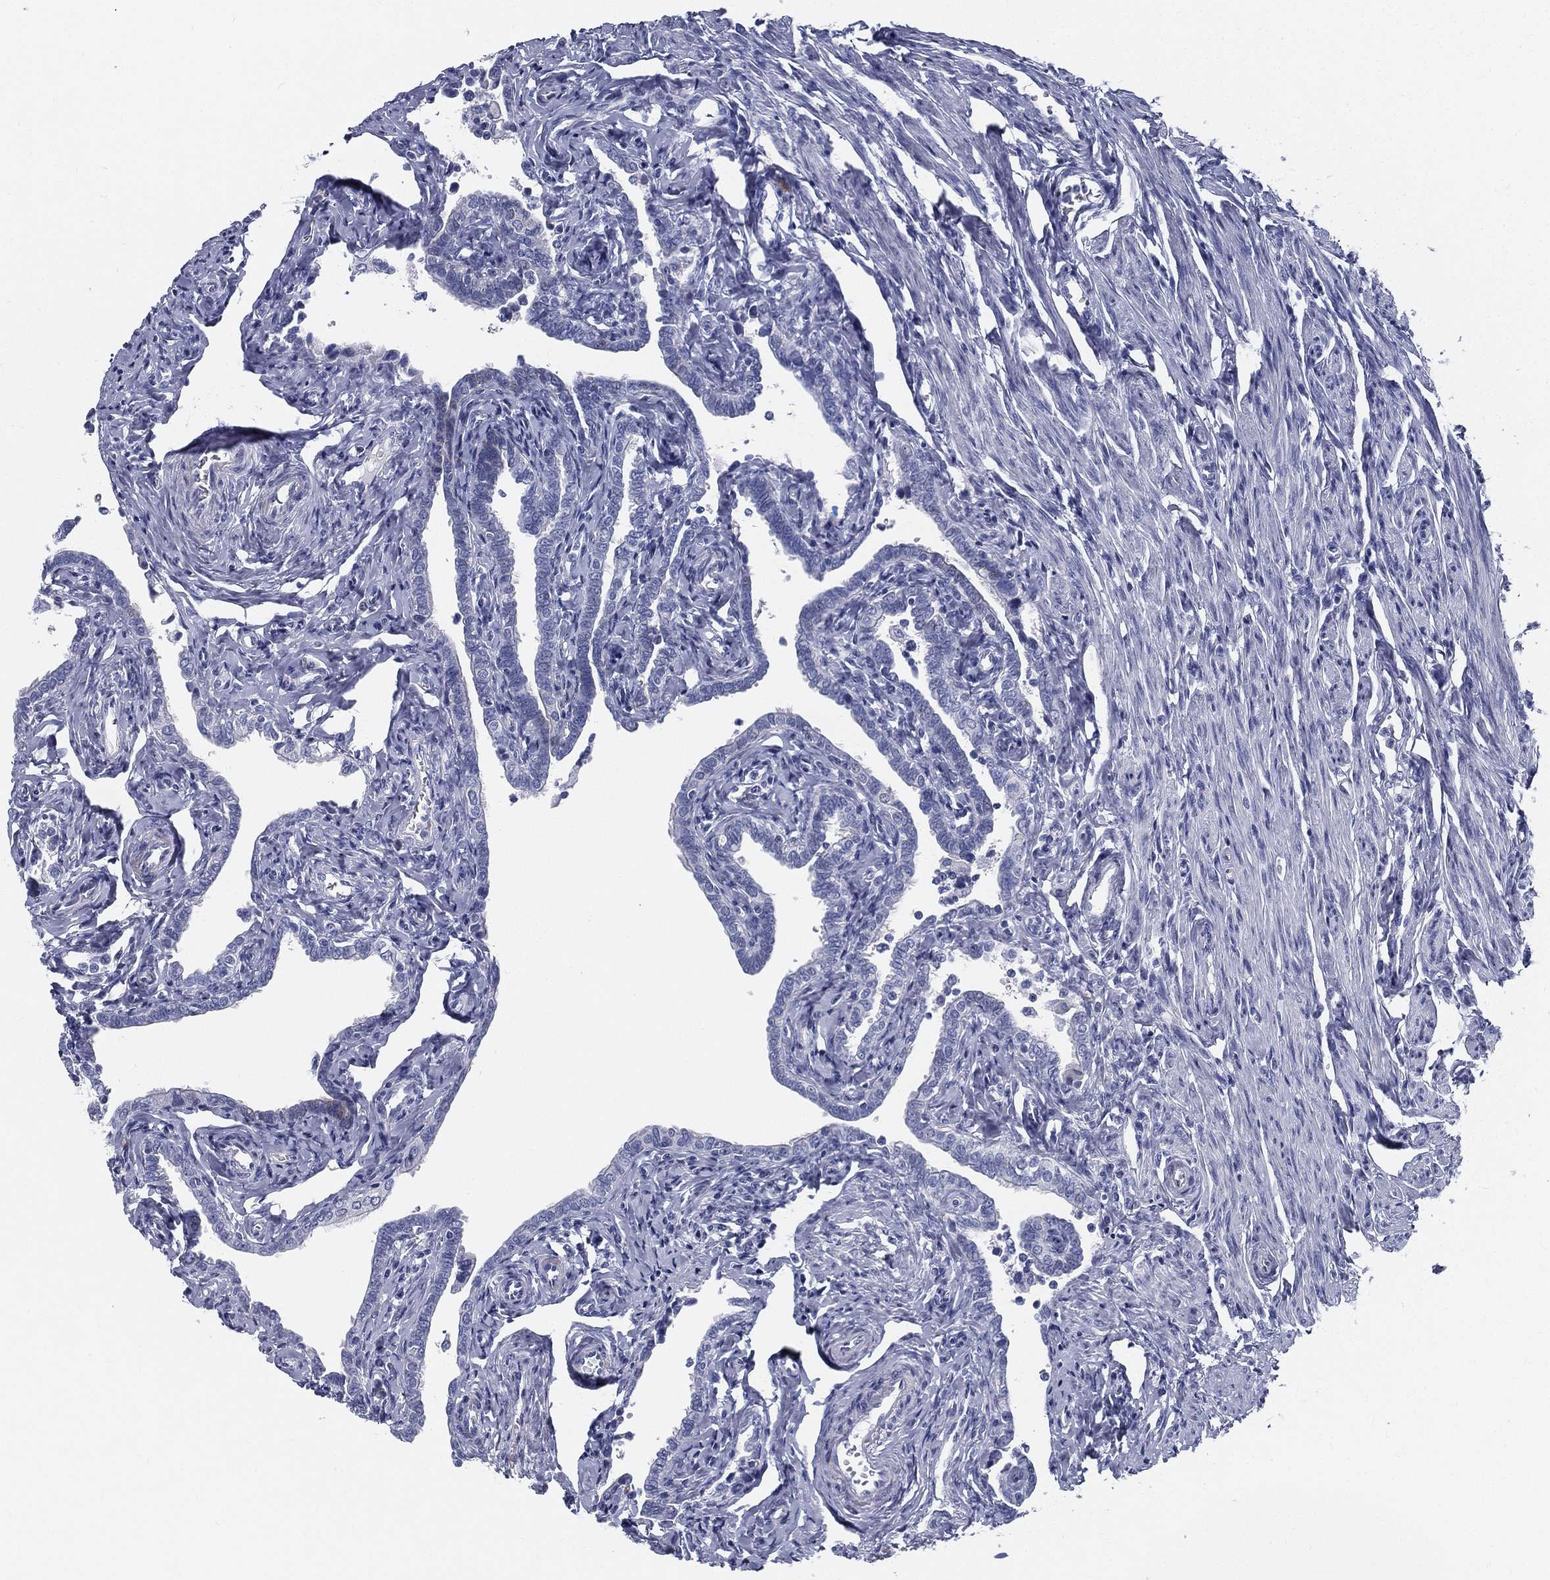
{"staining": {"intensity": "negative", "quantity": "none", "location": "none"}, "tissue": "fallopian tube", "cell_type": "Glandular cells", "image_type": "normal", "snomed": [{"axis": "morphology", "description": "Normal tissue, NOS"}, {"axis": "topography", "description": "Fallopian tube"}, {"axis": "topography", "description": "Ovary"}], "caption": "Glandular cells are negative for protein expression in unremarkable human fallopian tube. (DAB IHC with hematoxylin counter stain).", "gene": "SPPL2C", "patient": {"sex": "female", "age": 54}}